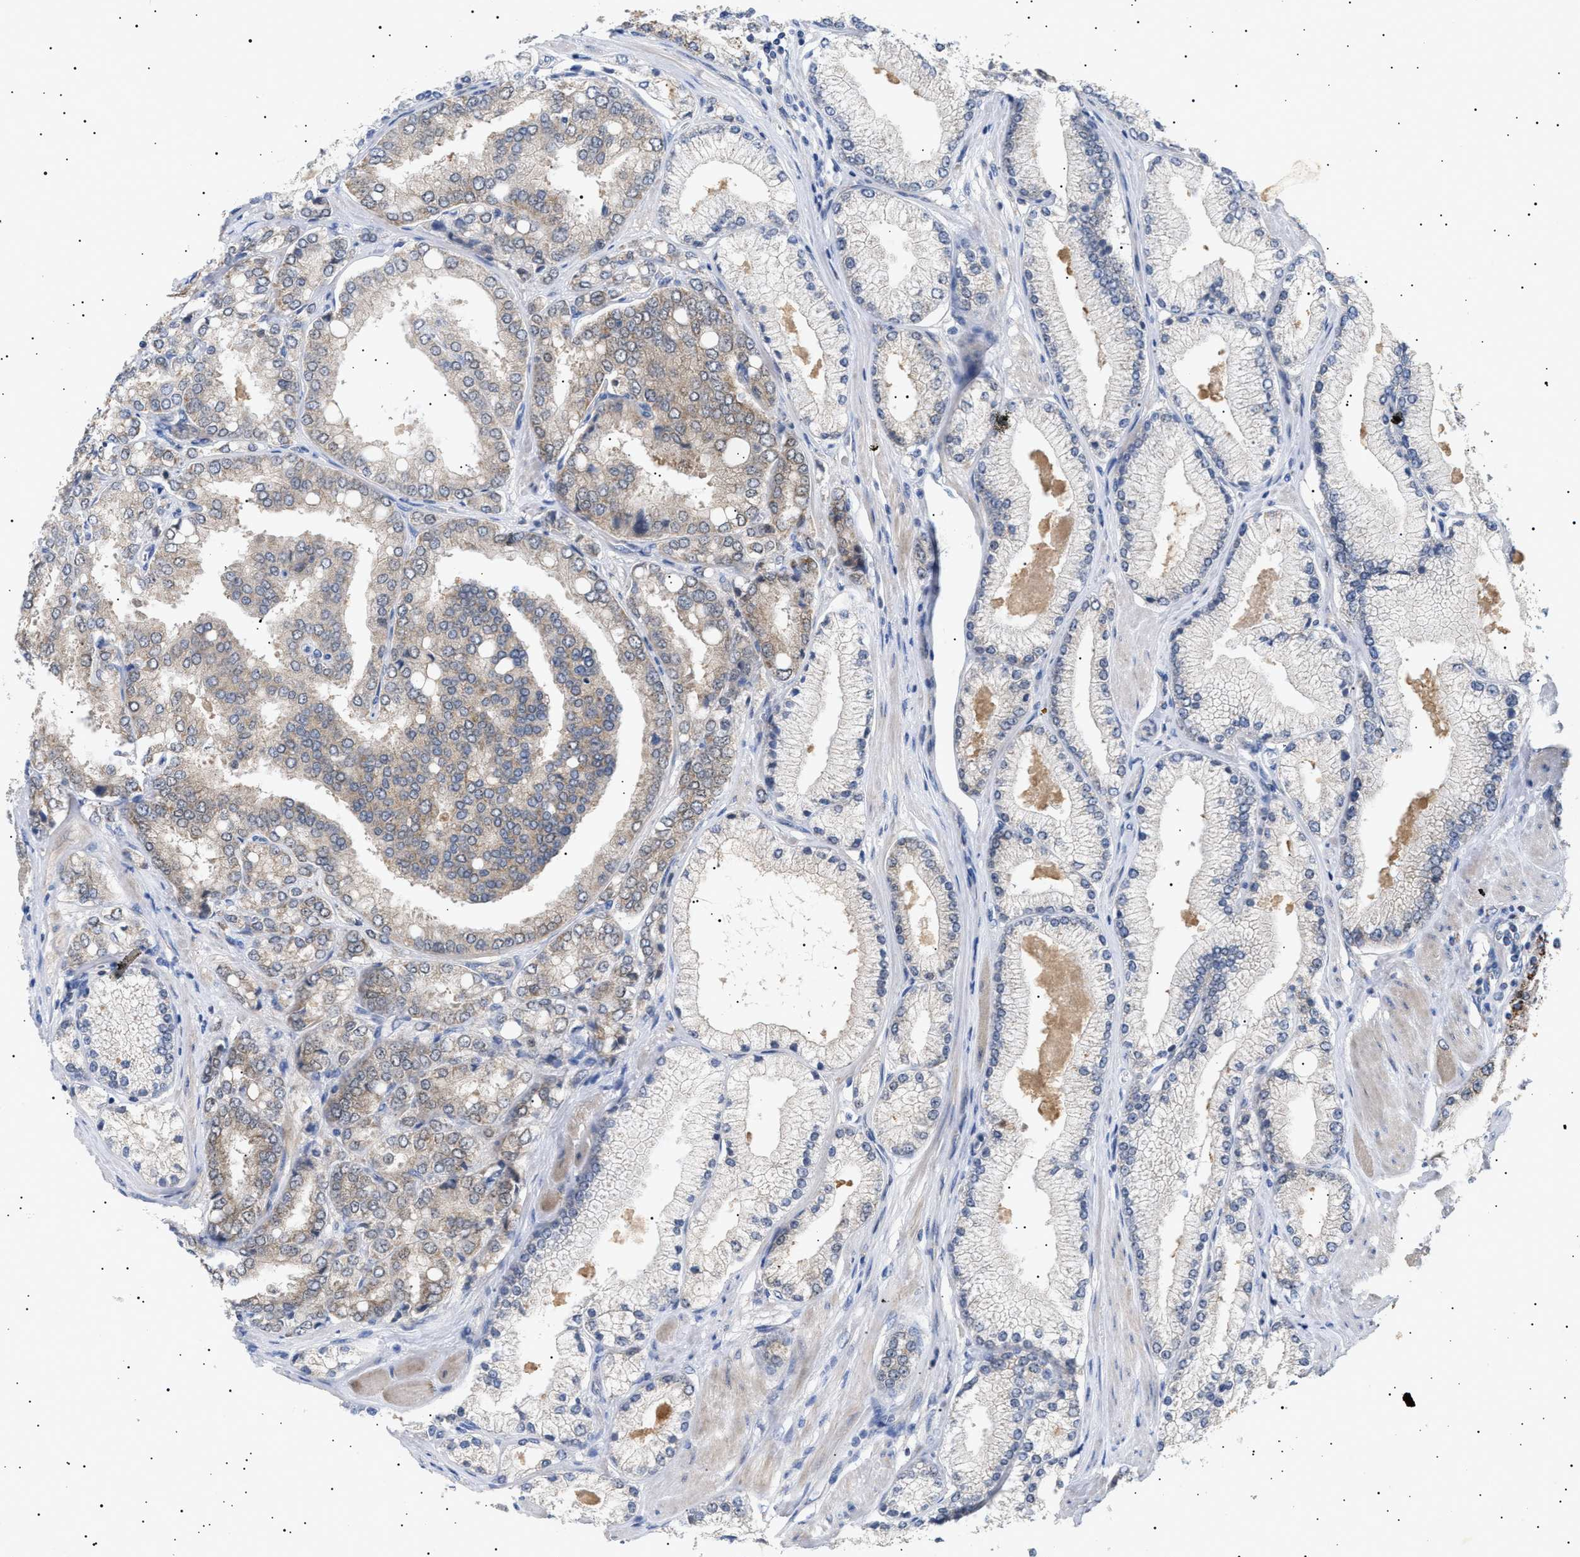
{"staining": {"intensity": "weak", "quantity": "25%-75%", "location": "cytoplasmic/membranous"}, "tissue": "prostate cancer", "cell_type": "Tumor cells", "image_type": "cancer", "snomed": [{"axis": "morphology", "description": "Adenocarcinoma, High grade"}, {"axis": "topography", "description": "Prostate"}], "caption": "There is low levels of weak cytoplasmic/membranous positivity in tumor cells of prostate cancer (adenocarcinoma (high-grade)), as demonstrated by immunohistochemical staining (brown color).", "gene": "SIRT5", "patient": {"sex": "male", "age": 50}}